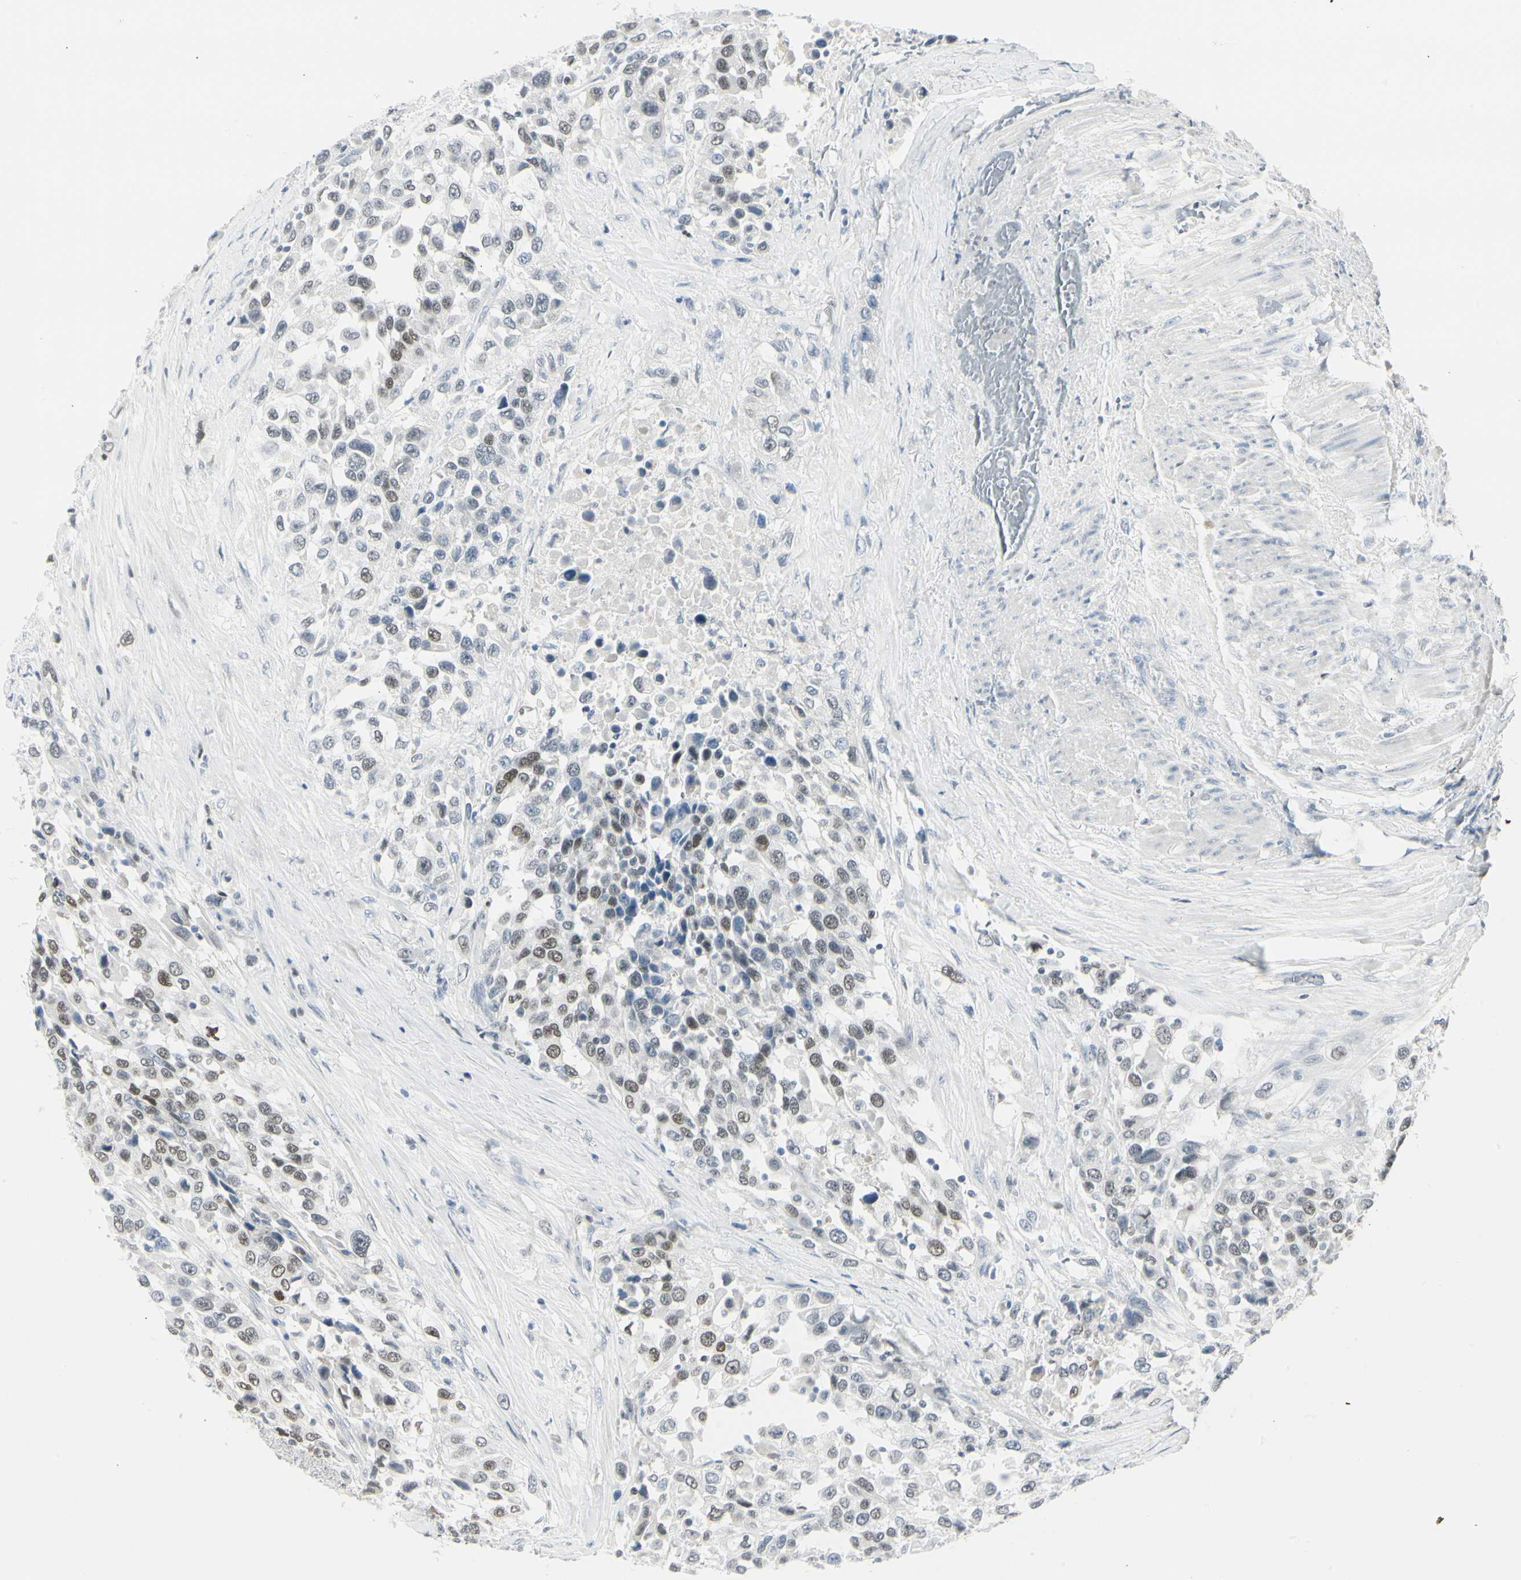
{"staining": {"intensity": "moderate", "quantity": "<25%", "location": "nuclear"}, "tissue": "urothelial cancer", "cell_type": "Tumor cells", "image_type": "cancer", "snomed": [{"axis": "morphology", "description": "Urothelial carcinoma, High grade"}, {"axis": "topography", "description": "Urinary bladder"}], "caption": "Immunohistochemistry of human urothelial carcinoma (high-grade) displays low levels of moderate nuclear staining in approximately <25% of tumor cells. The staining is performed using DAB (3,3'-diaminobenzidine) brown chromogen to label protein expression. The nuclei are counter-stained blue using hematoxylin.", "gene": "ZBTB7B", "patient": {"sex": "female", "age": 80}}